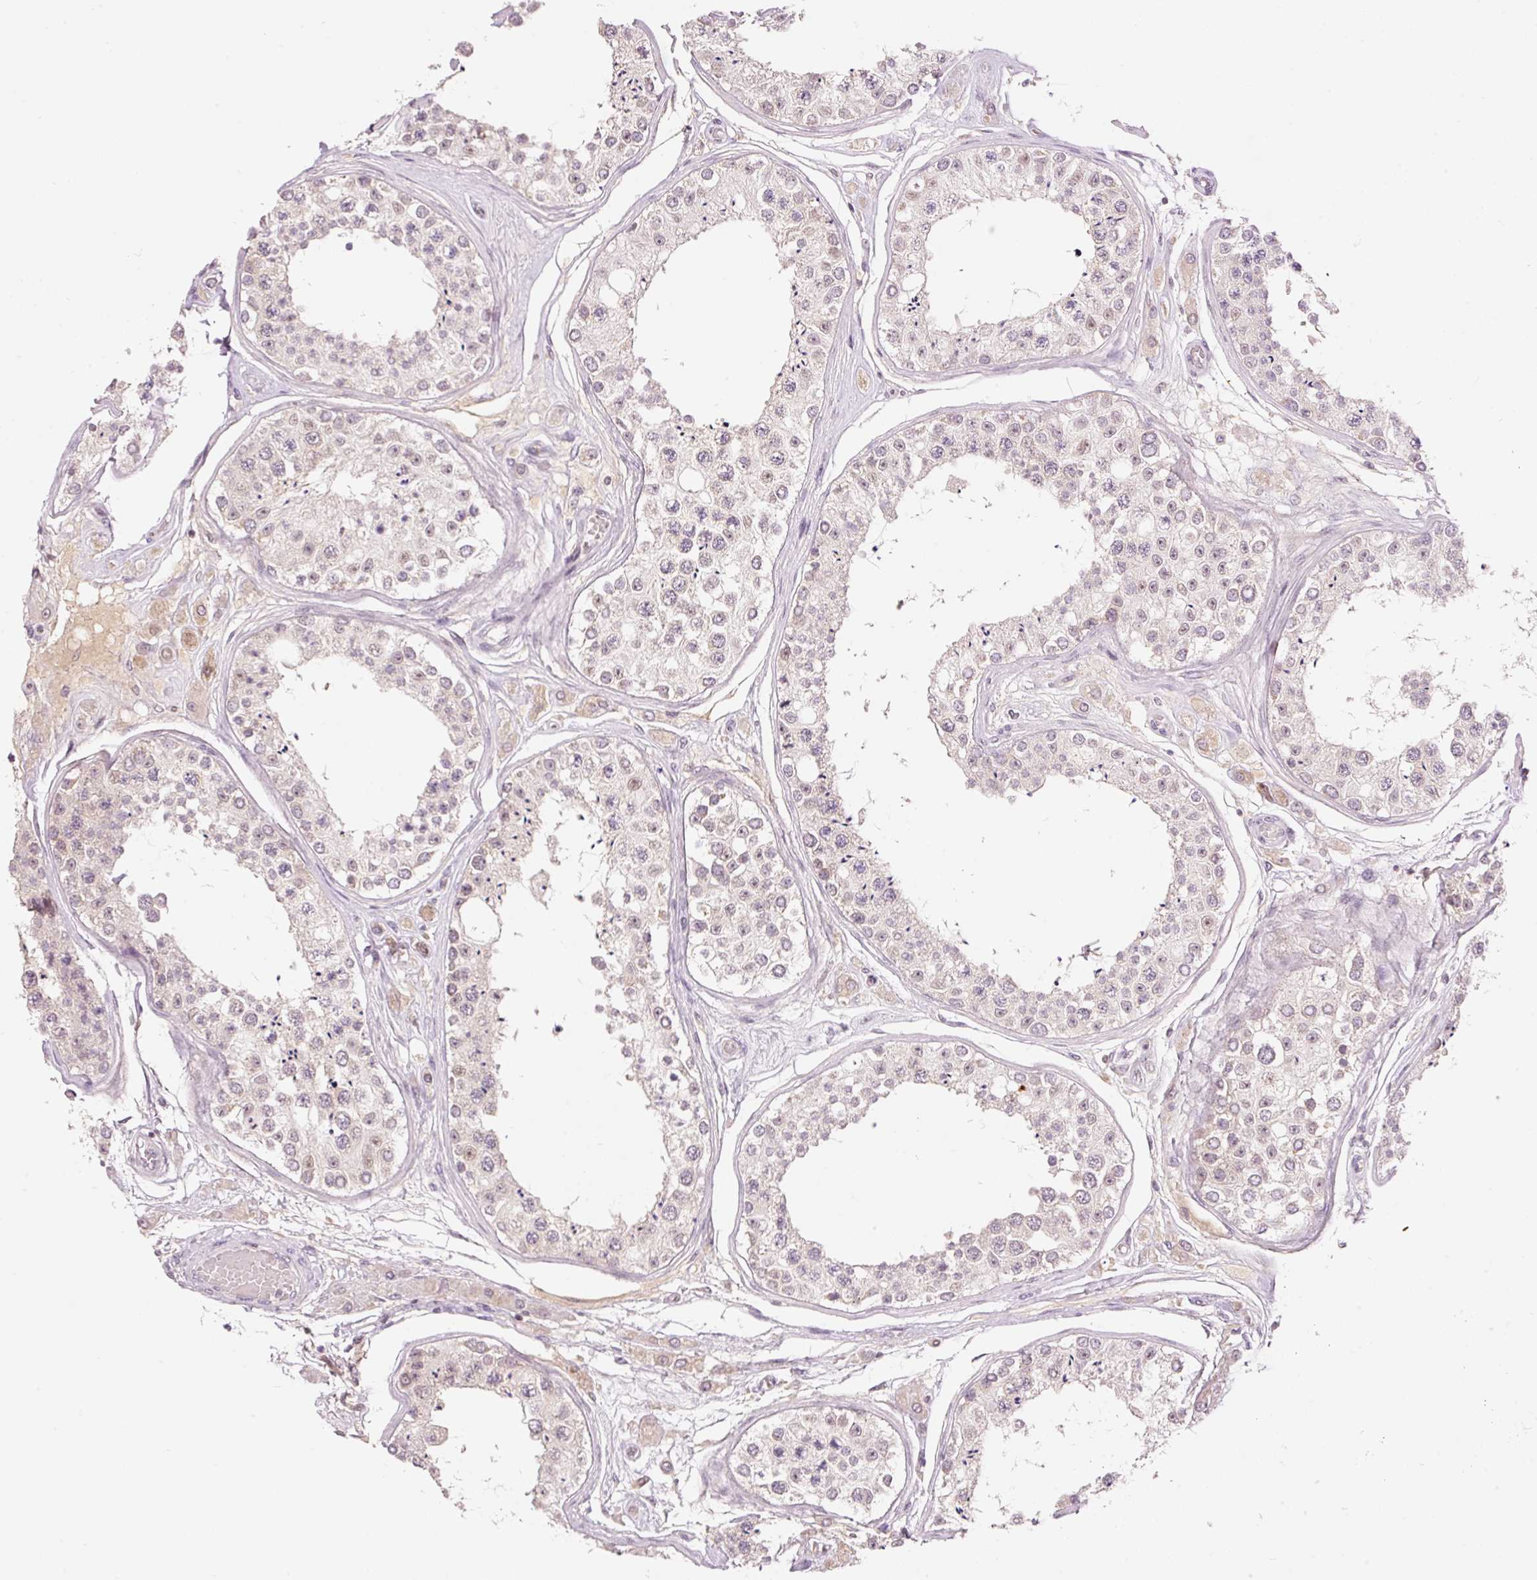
{"staining": {"intensity": "weak", "quantity": "25%-75%", "location": "cytoplasmic/membranous"}, "tissue": "testis", "cell_type": "Cells in seminiferous ducts", "image_type": "normal", "snomed": [{"axis": "morphology", "description": "Normal tissue, NOS"}, {"axis": "topography", "description": "Testis"}], "caption": "Immunohistochemical staining of benign testis exhibits weak cytoplasmic/membranous protein positivity in about 25%-75% of cells in seminiferous ducts.", "gene": "ABHD11", "patient": {"sex": "male", "age": 25}}